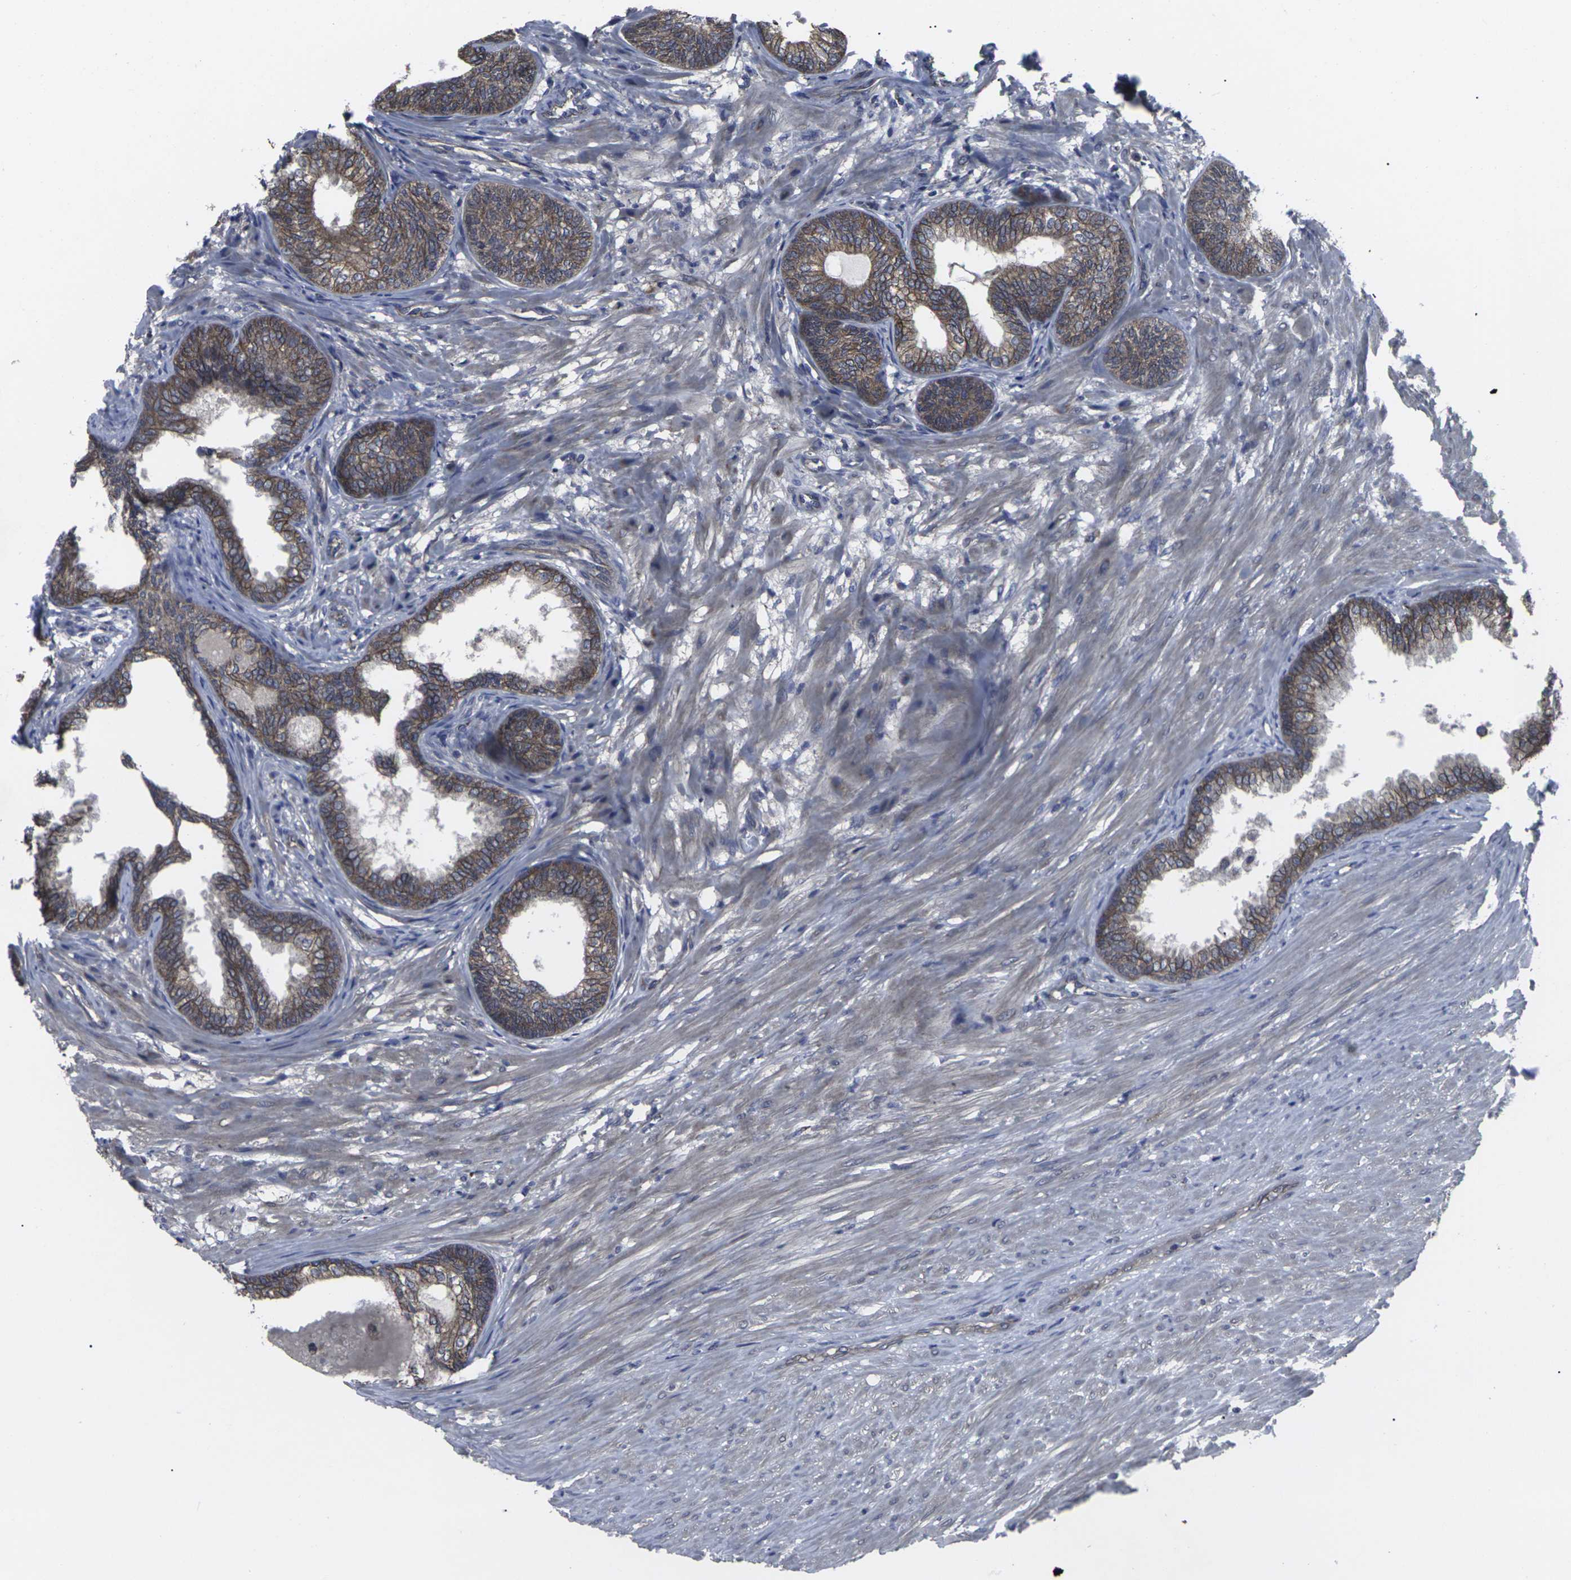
{"staining": {"intensity": "moderate", "quantity": ">75%", "location": "cytoplasmic/membranous"}, "tissue": "prostate", "cell_type": "Glandular cells", "image_type": "normal", "snomed": [{"axis": "morphology", "description": "Normal tissue, NOS"}, {"axis": "topography", "description": "Prostate"}], "caption": "Protein positivity by IHC displays moderate cytoplasmic/membranous expression in about >75% of glandular cells in benign prostate.", "gene": "MAPKAPK2", "patient": {"sex": "male", "age": 76}}